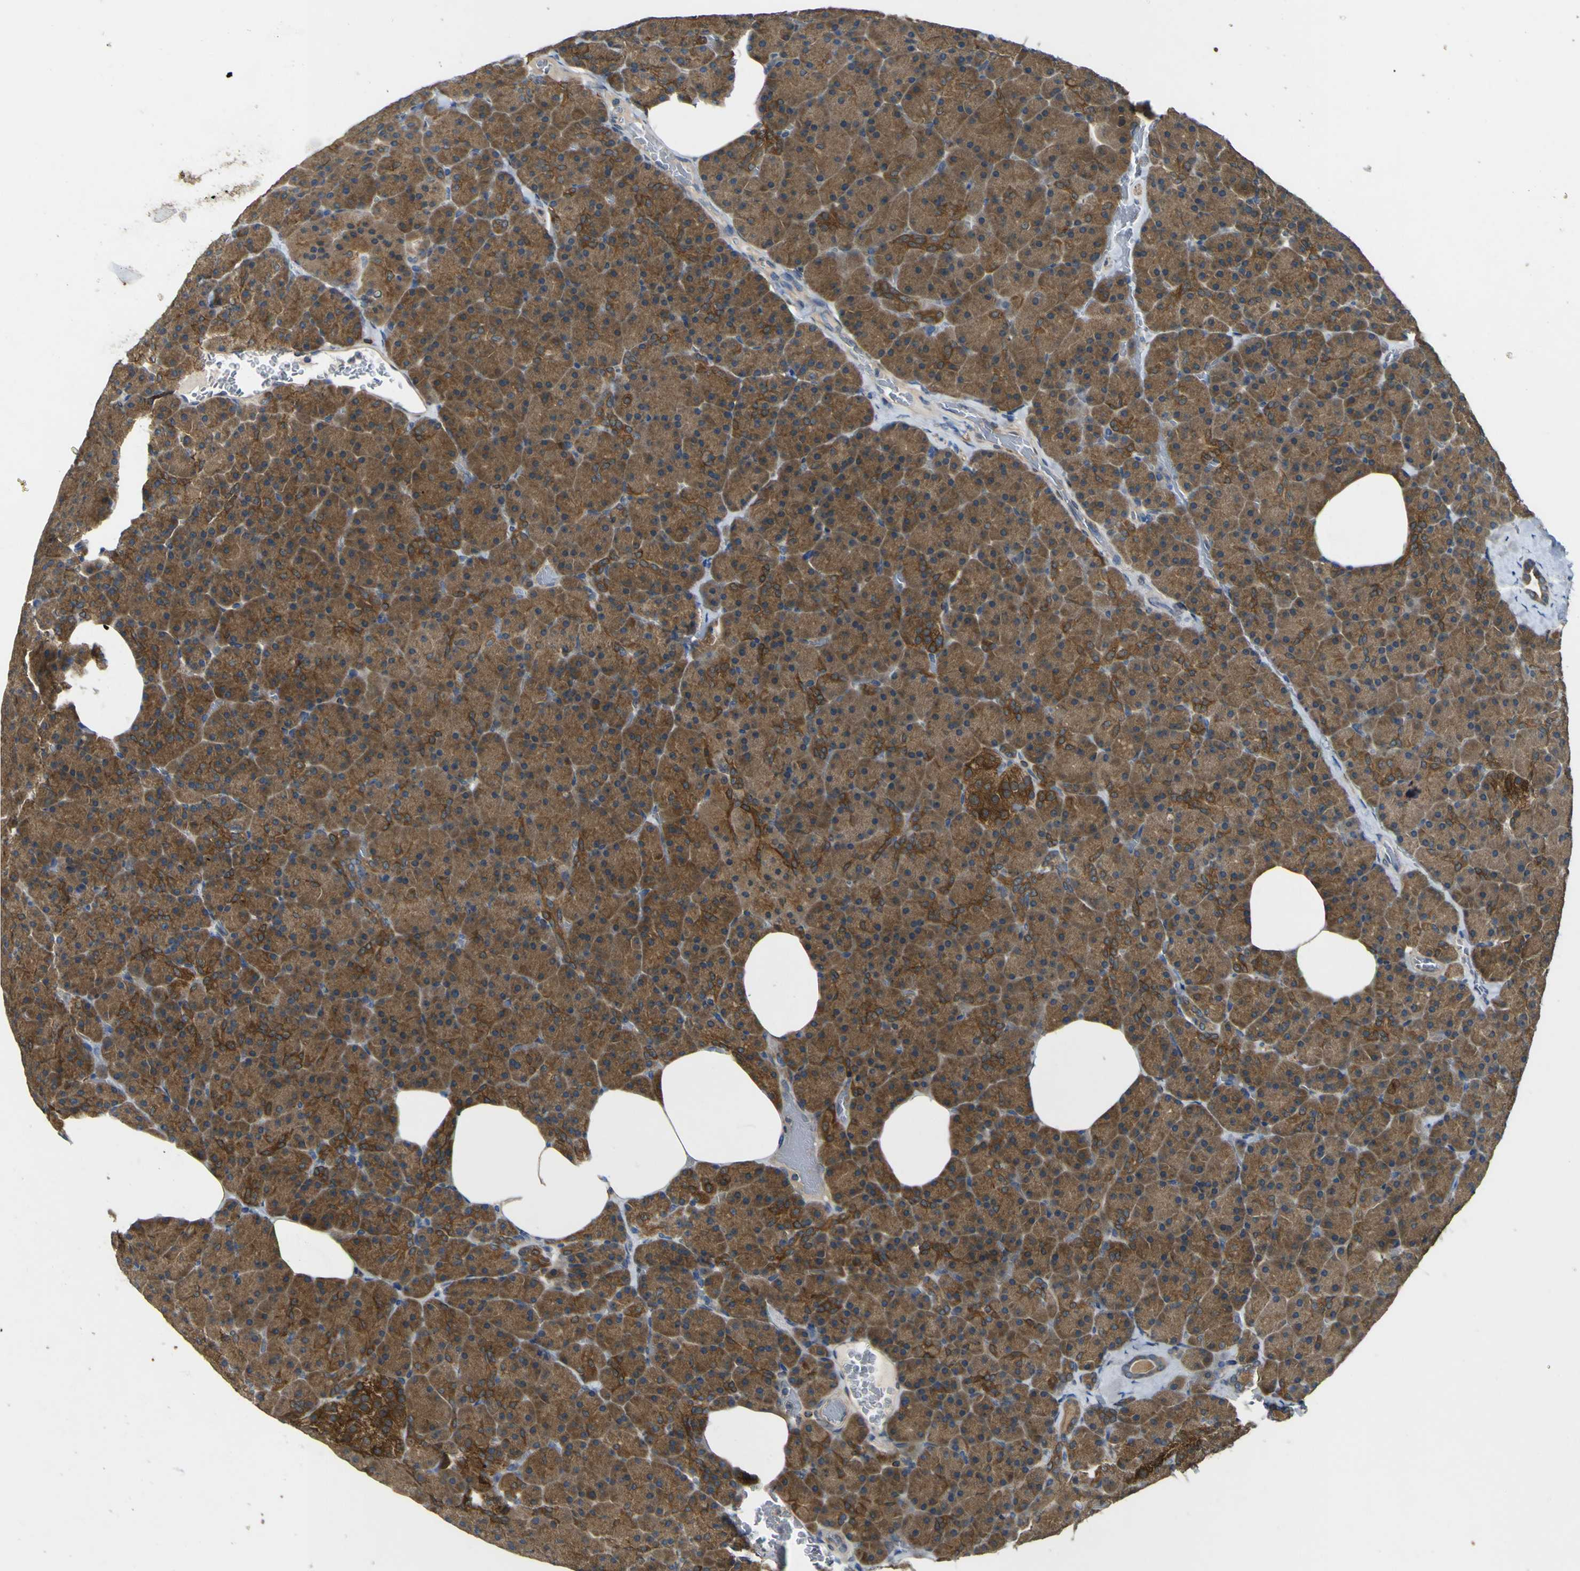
{"staining": {"intensity": "moderate", "quantity": ">75%", "location": "cytoplasmic/membranous"}, "tissue": "pancreas", "cell_type": "Exocrine glandular cells", "image_type": "normal", "snomed": [{"axis": "morphology", "description": "Normal tissue, NOS"}, {"axis": "topography", "description": "Pancreas"}], "caption": "A micrograph of pancreas stained for a protein displays moderate cytoplasmic/membranous brown staining in exocrine glandular cells.", "gene": "EML2", "patient": {"sex": "female", "age": 35}}